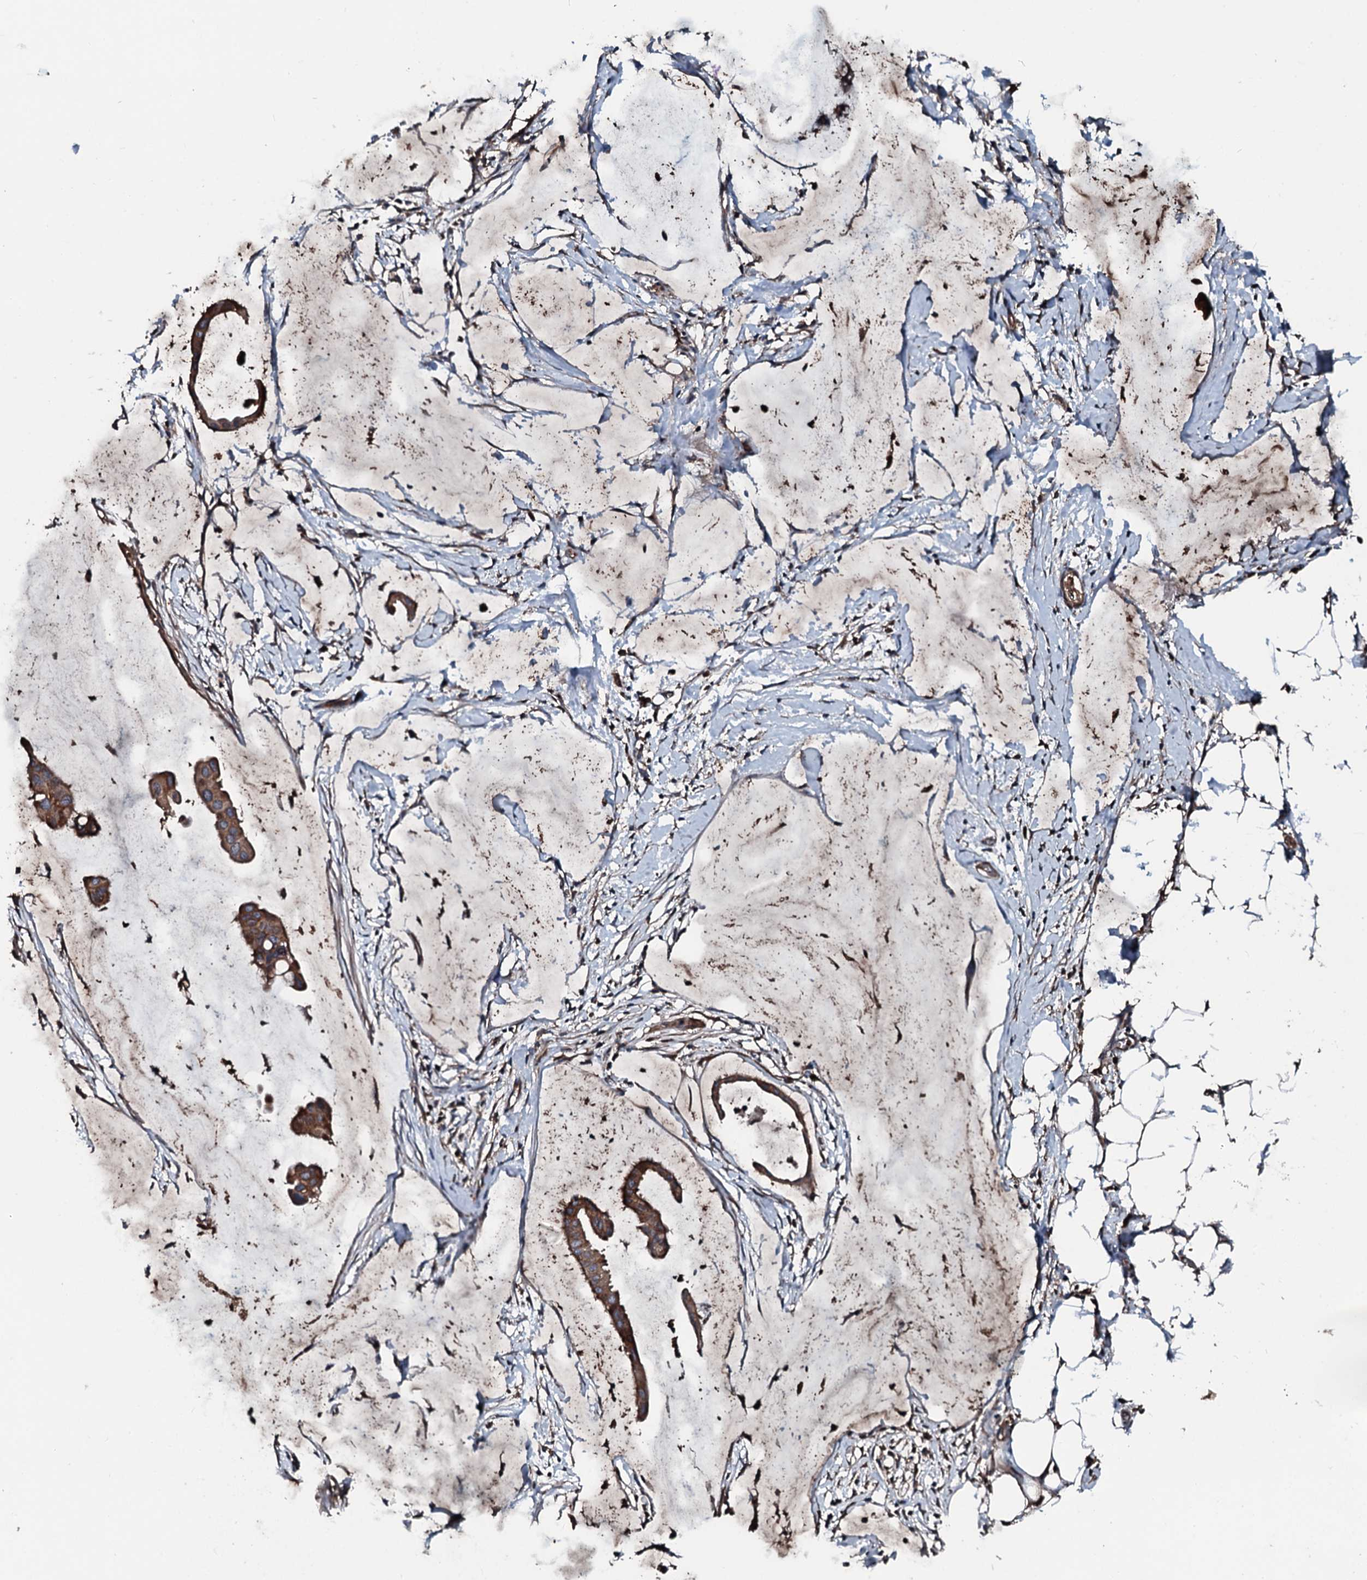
{"staining": {"intensity": "moderate", "quantity": ">75%", "location": "cytoplasmic/membranous"}, "tissue": "ovarian cancer", "cell_type": "Tumor cells", "image_type": "cancer", "snomed": [{"axis": "morphology", "description": "Cystadenocarcinoma, mucinous, NOS"}, {"axis": "topography", "description": "Ovary"}], "caption": "There is medium levels of moderate cytoplasmic/membranous staining in tumor cells of ovarian cancer, as demonstrated by immunohistochemical staining (brown color).", "gene": "AARS1", "patient": {"sex": "female", "age": 73}}